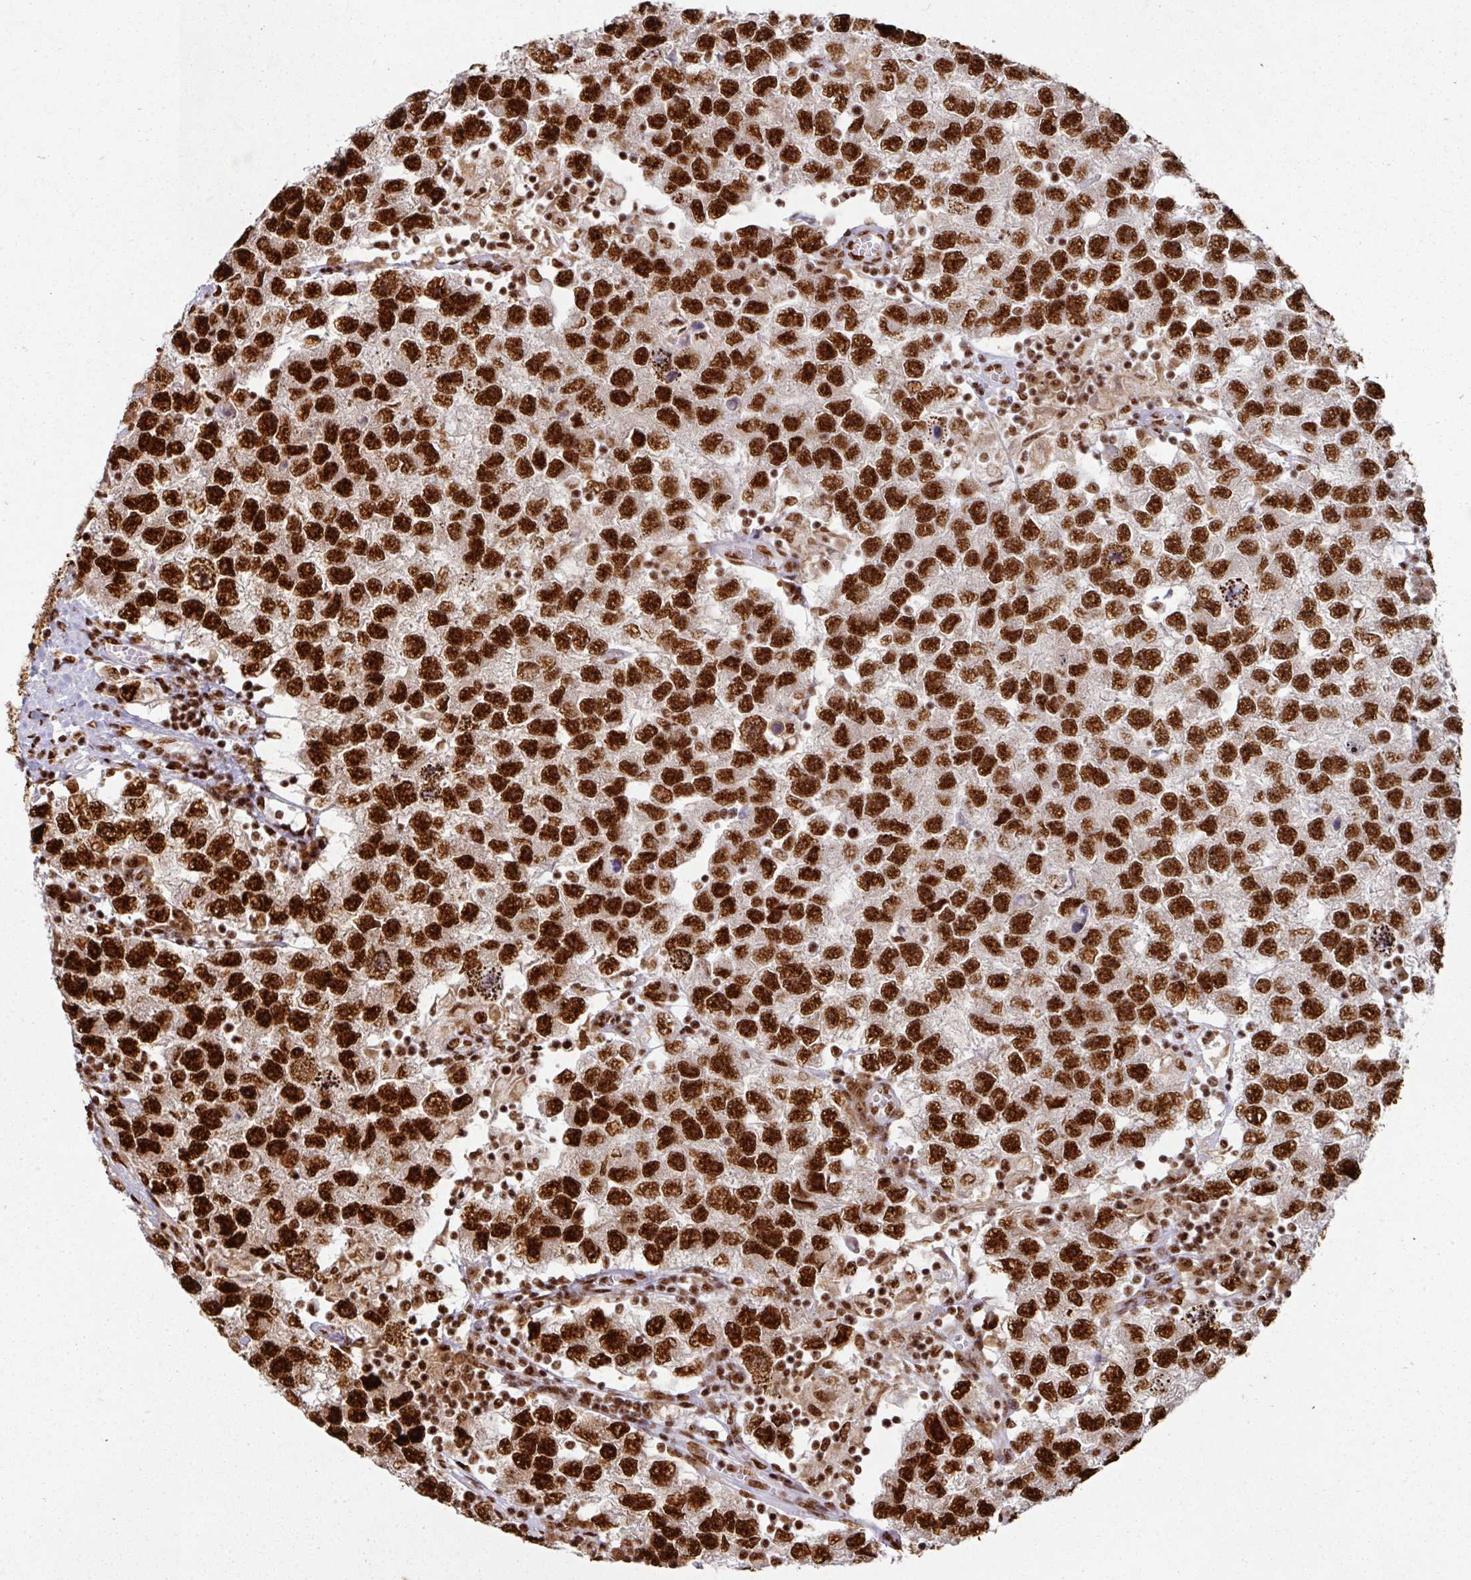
{"staining": {"intensity": "strong", "quantity": ">75%", "location": "nuclear"}, "tissue": "testis cancer", "cell_type": "Tumor cells", "image_type": "cancer", "snomed": [{"axis": "morphology", "description": "Seminoma, NOS"}, {"axis": "topography", "description": "Testis"}], "caption": "IHC of testis seminoma demonstrates high levels of strong nuclear expression in approximately >75% of tumor cells.", "gene": "SIK3", "patient": {"sex": "male", "age": 26}}